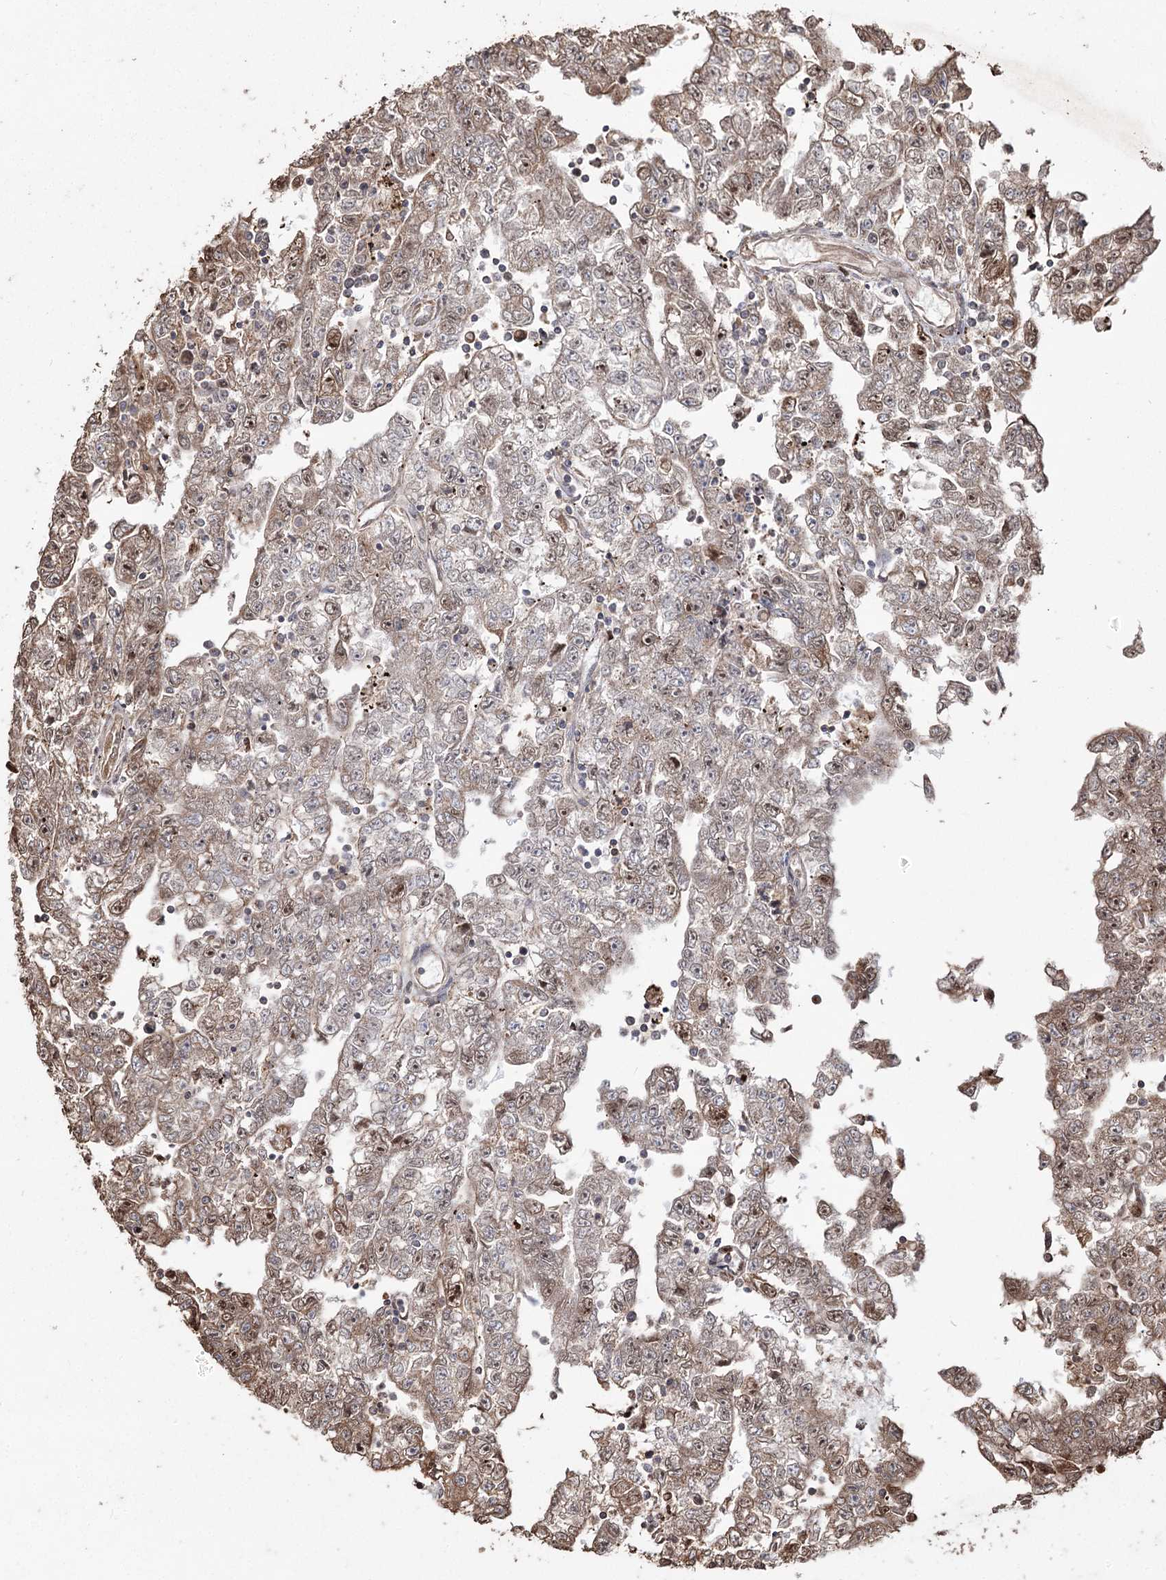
{"staining": {"intensity": "weak", "quantity": "25%-75%", "location": "cytoplasmic/membranous,nuclear"}, "tissue": "testis cancer", "cell_type": "Tumor cells", "image_type": "cancer", "snomed": [{"axis": "morphology", "description": "Carcinoma, Embryonal, NOS"}, {"axis": "topography", "description": "Testis"}], "caption": "Immunohistochemistry photomicrograph of human testis embryonal carcinoma stained for a protein (brown), which shows low levels of weak cytoplasmic/membranous and nuclear positivity in approximately 25%-75% of tumor cells.", "gene": "PRC1", "patient": {"sex": "male", "age": 25}}